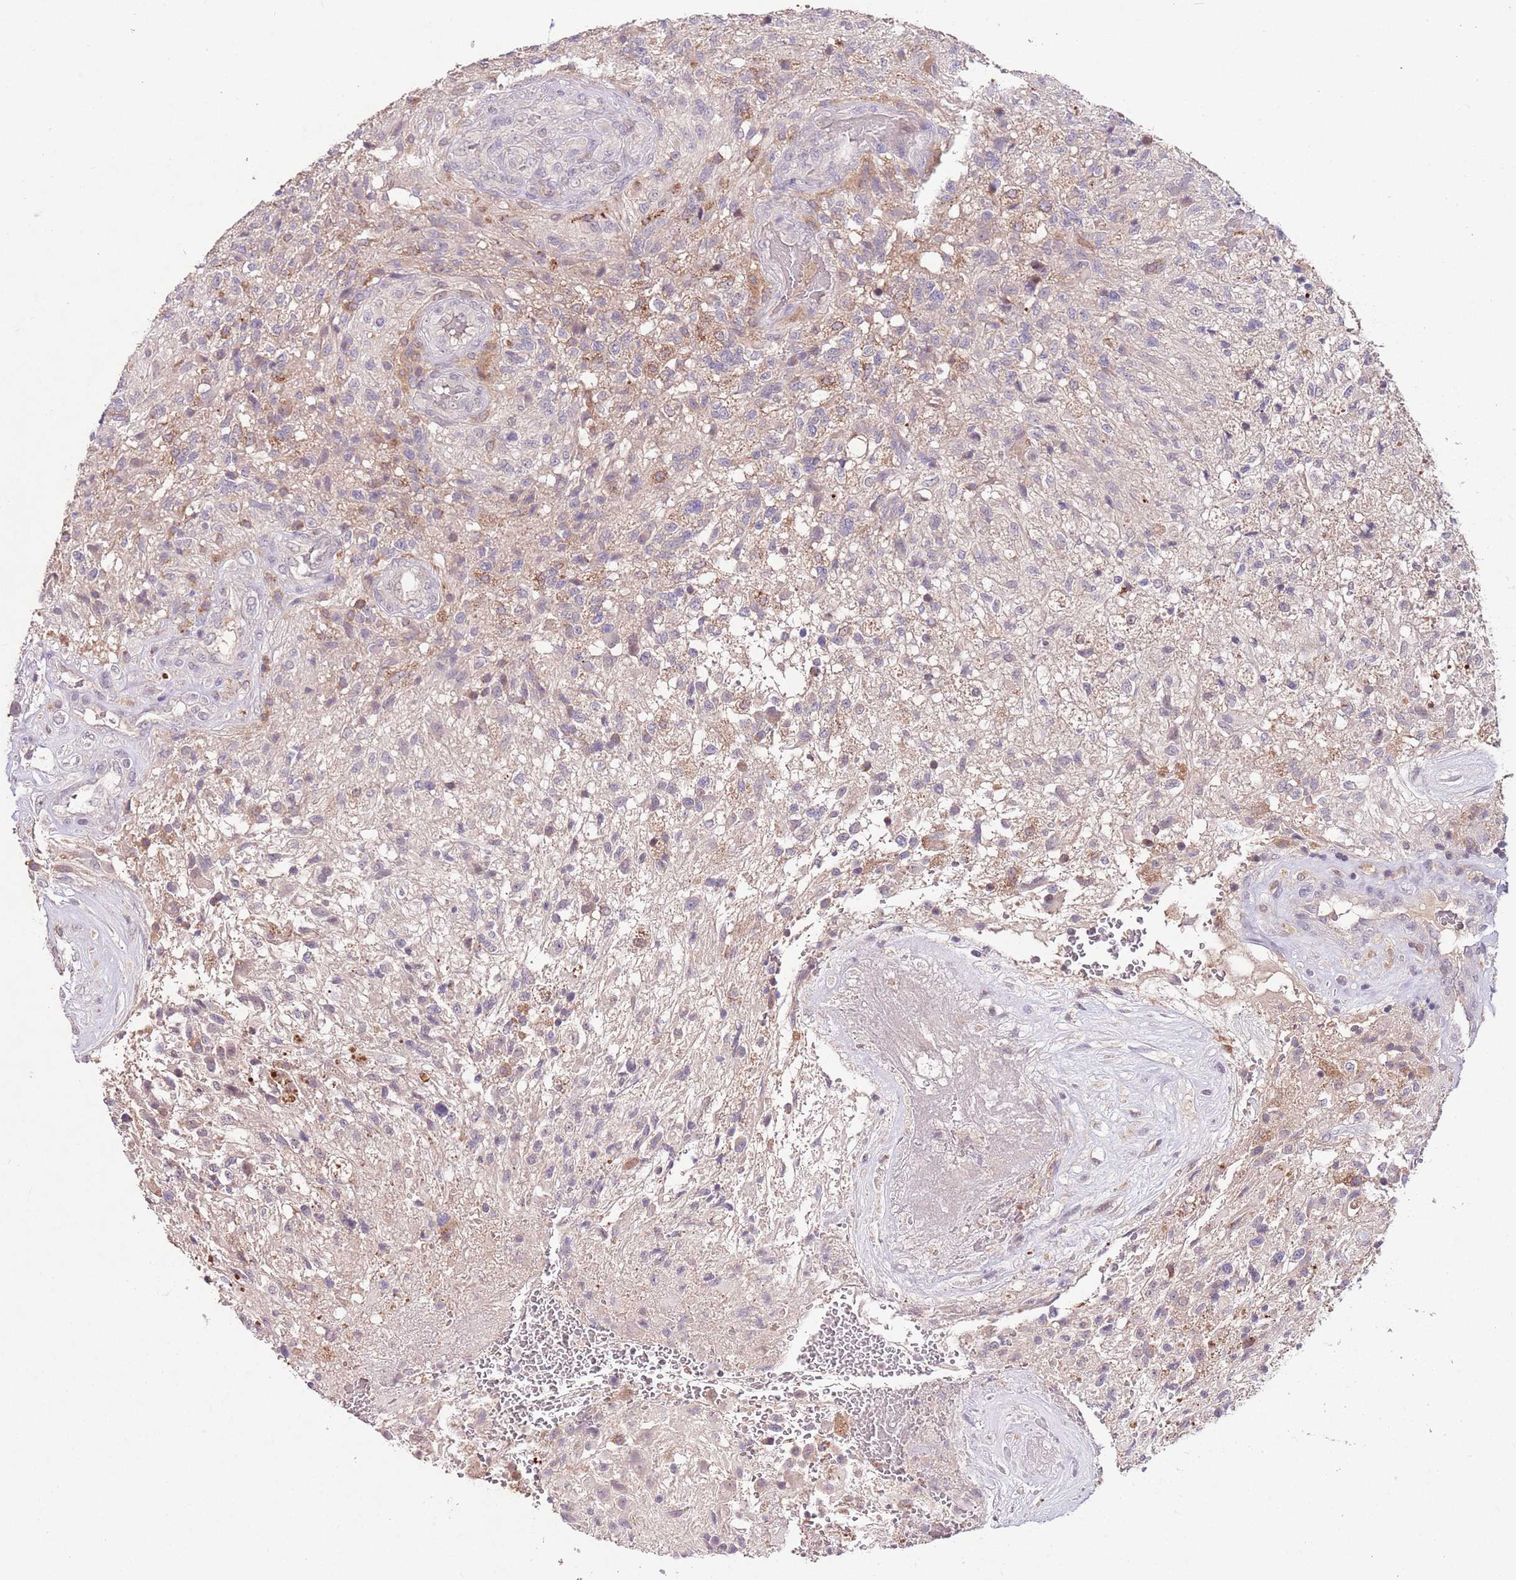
{"staining": {"intensity": "weak", "quantity": "<25%", "location": "cytoplasmic/membranous"}, "tissue": "glioma", "cell_type": "Tumor cells", "image_type": "cancer", "snomed": [{"axis": "morphology", "description": "Glioma, malignant, High grade"}, {"axis": "topography", "description": "Brain"}], "caption": "DAB immunohistochemical staining of human malignant glioma (high-grade) displays no significant staining in tumor cells.", "gene": "NRDE2", "patient": {"sex": "male", "age": 56}}